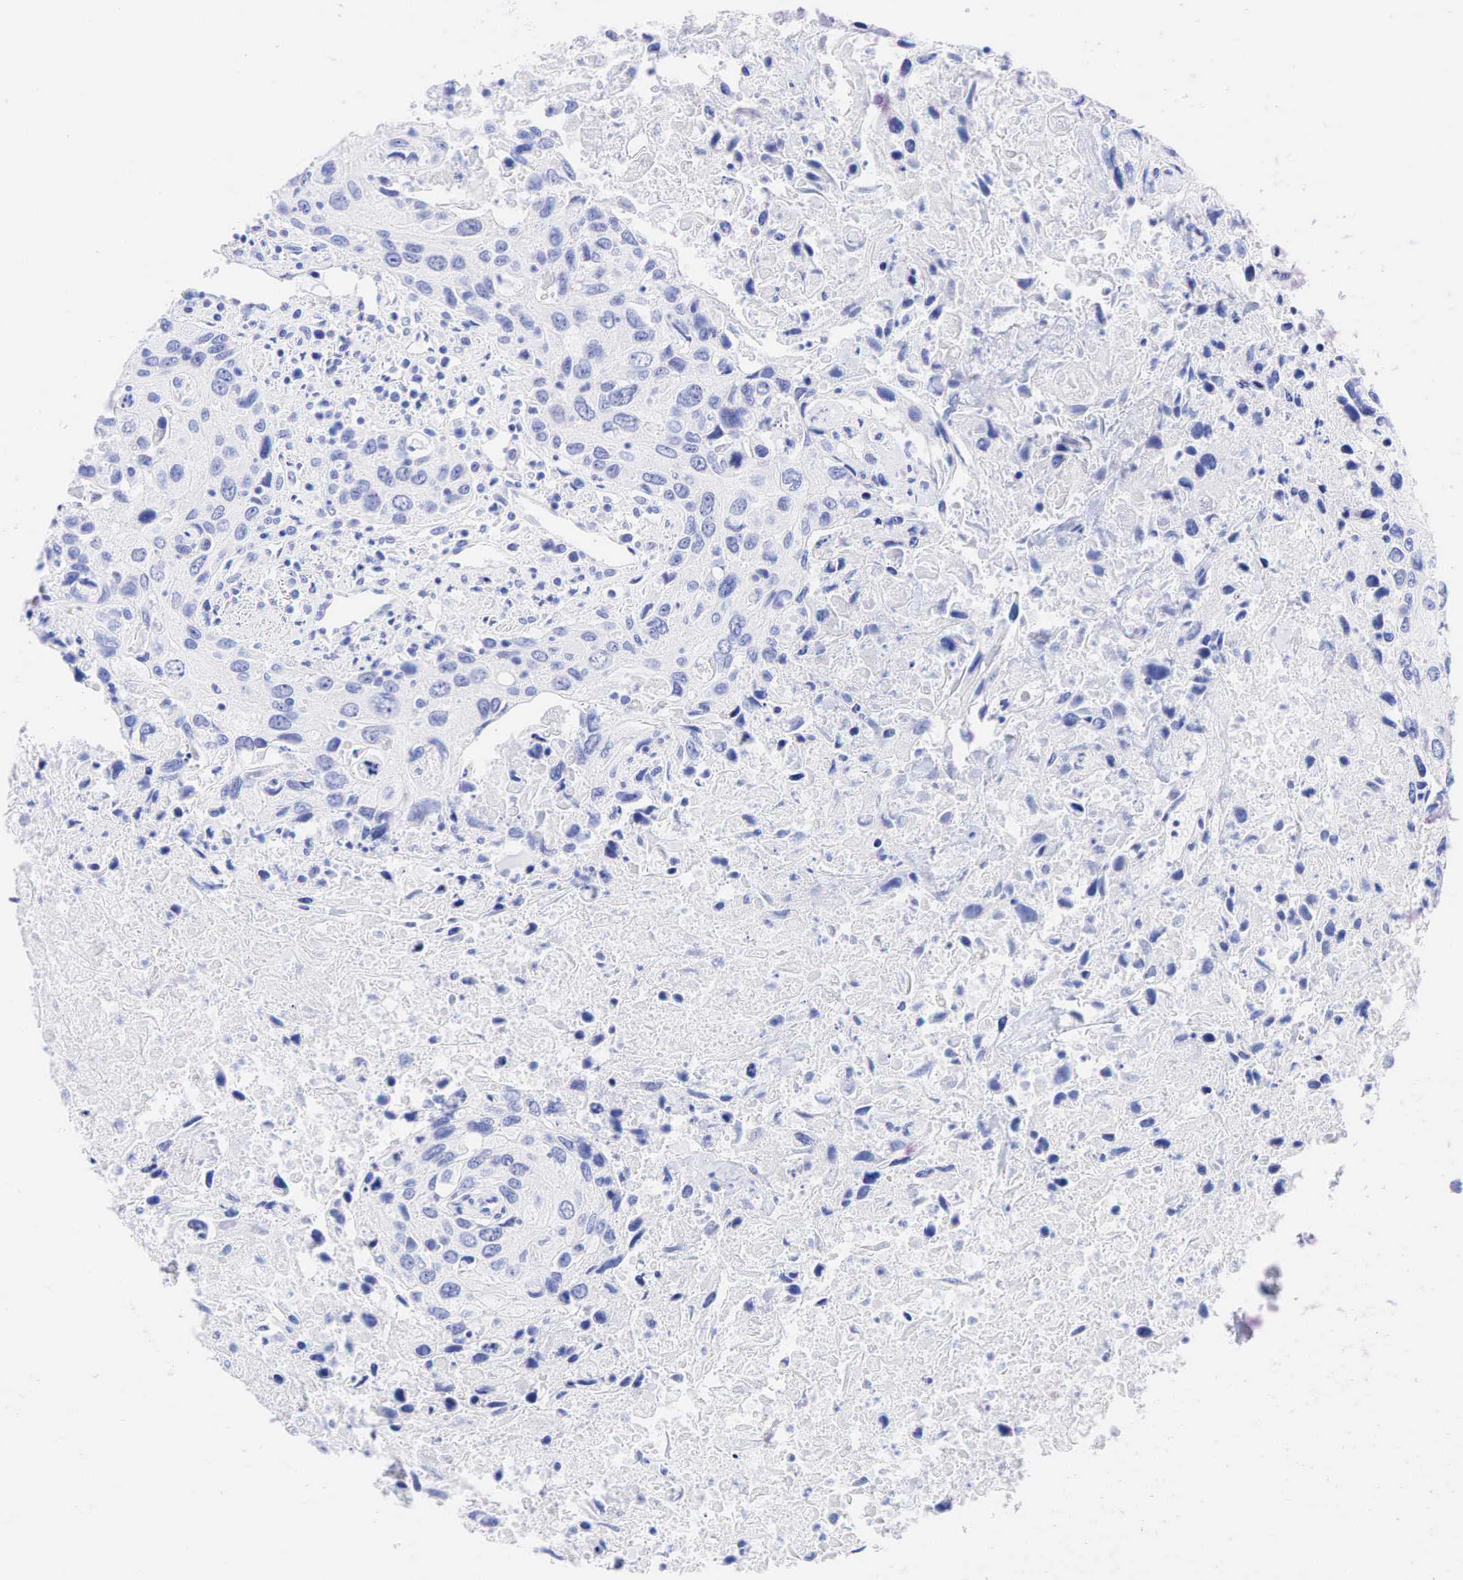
{"staining": {"intensity": "negative", "quantity": "none", "location": "none"}, "tissue": "urothelial cancer", "cell_type": "Tumor cells", "image_type": "cancer", "snomed": [{"axis": "morphology", "description": "Urothelial carcinoma, High grade"}, {"axis": "topography", "description": "Urinary bladder"}], "caption": "Immunohistochemical staining of human urothelial cancer shows no significant staining in tumor cells. (DAB immunohistochemistry (IHC) visualized using brightfield microscopy, high magnification).", "gene": "ESR1", "patient": {"sex": "male", "age": 71}}